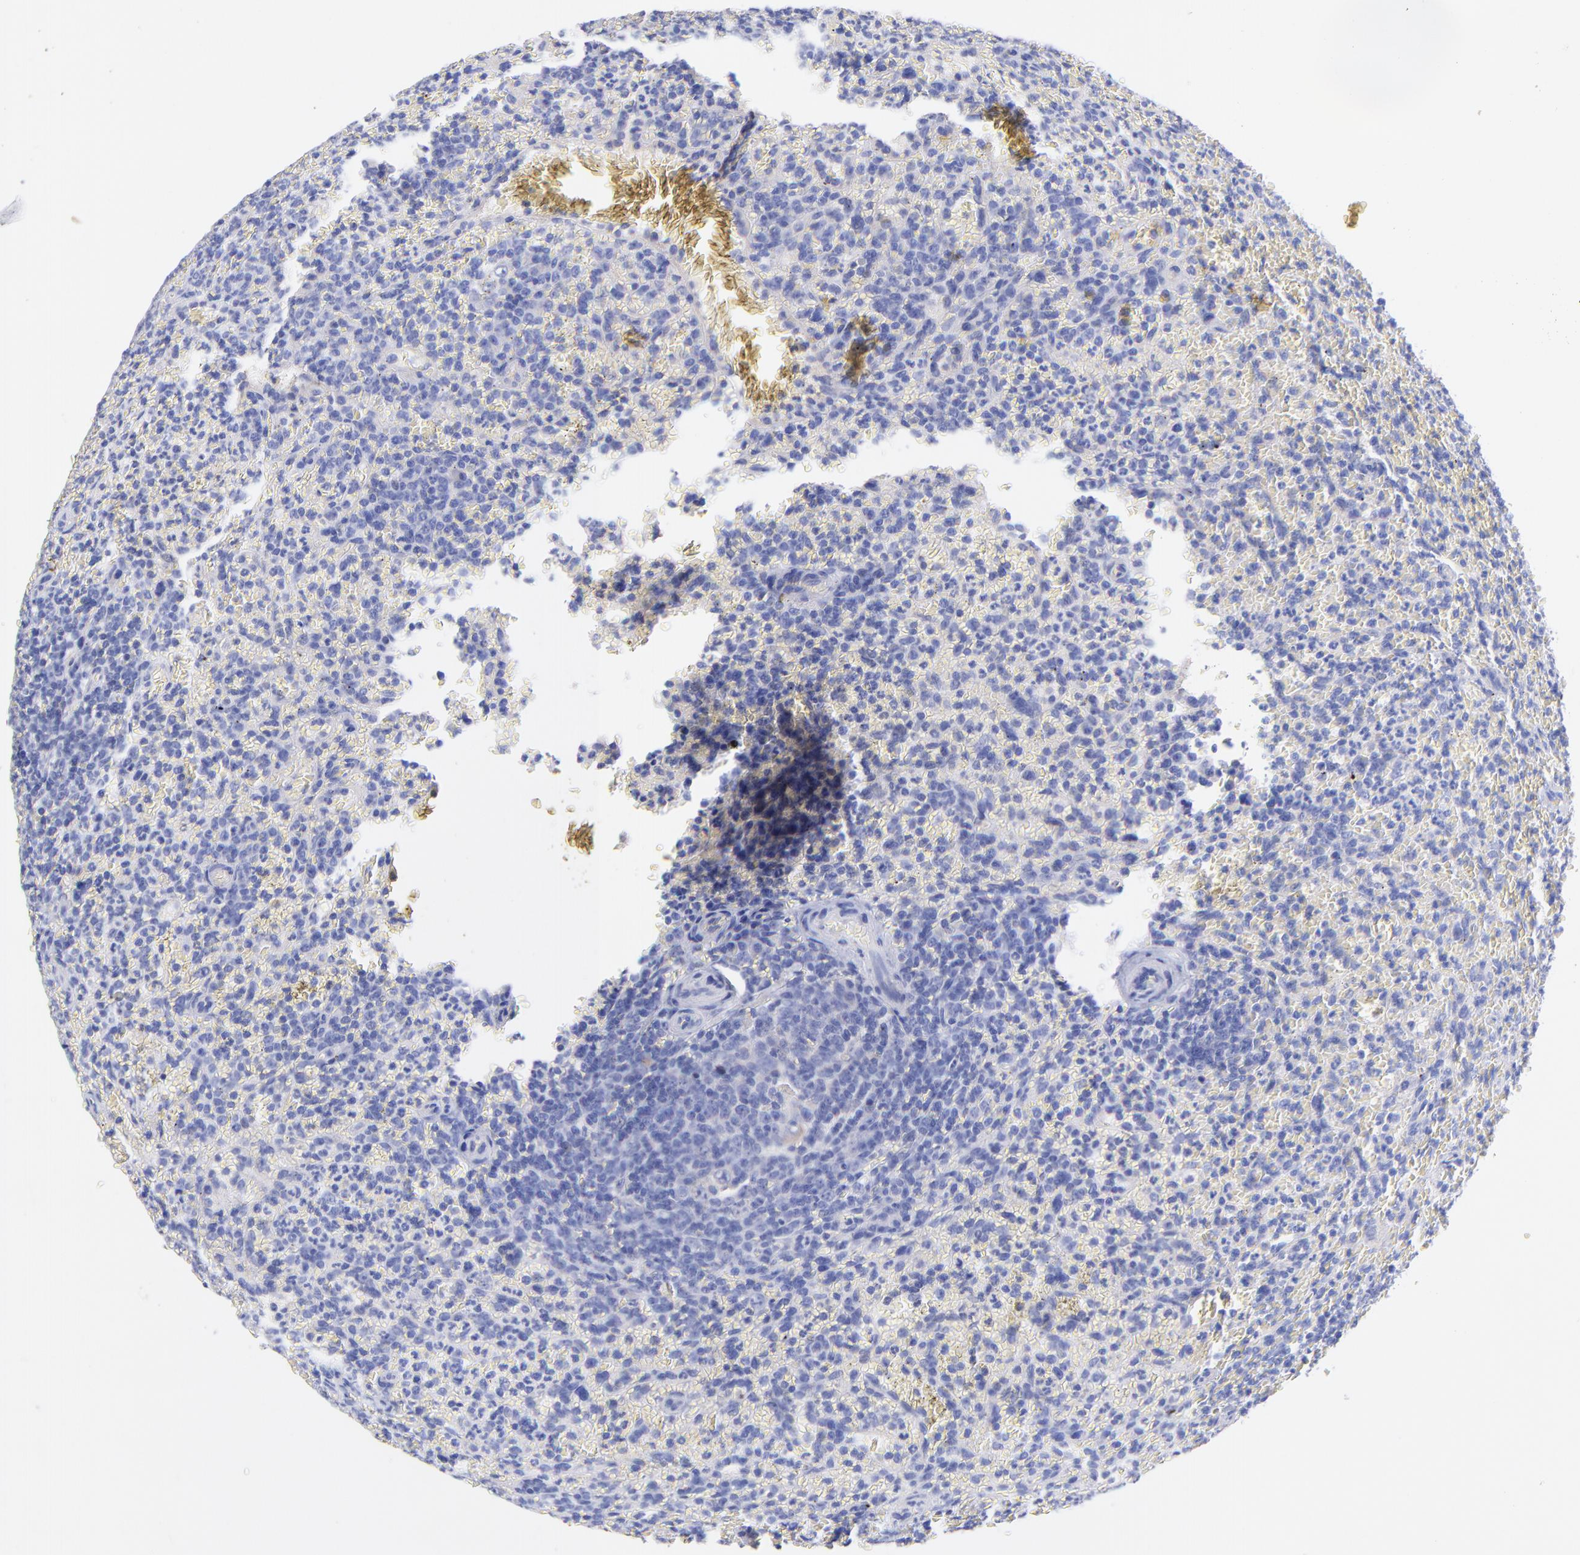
{"staining": {"intensity": "negative", "quantity": "none", "location": "none"}, "tissue": "lymphoma", "cell_type": "Tumor cells", "image_type": "cancer", "snomed": [{"axis": "morphology", "description": "Malignant lymphoma, non-Hodgkin's type, Low grade"}, {"axis": "topography", "description": "Spleen"}], "caption": "Immunohistochemical staining of human malignant lymphoma, non-Hodgkin's type (low-grade) demonstrates no significant expression in tumor cells.", "gene": "GPHN", "patient": {"sex": "female", "age": 64}}